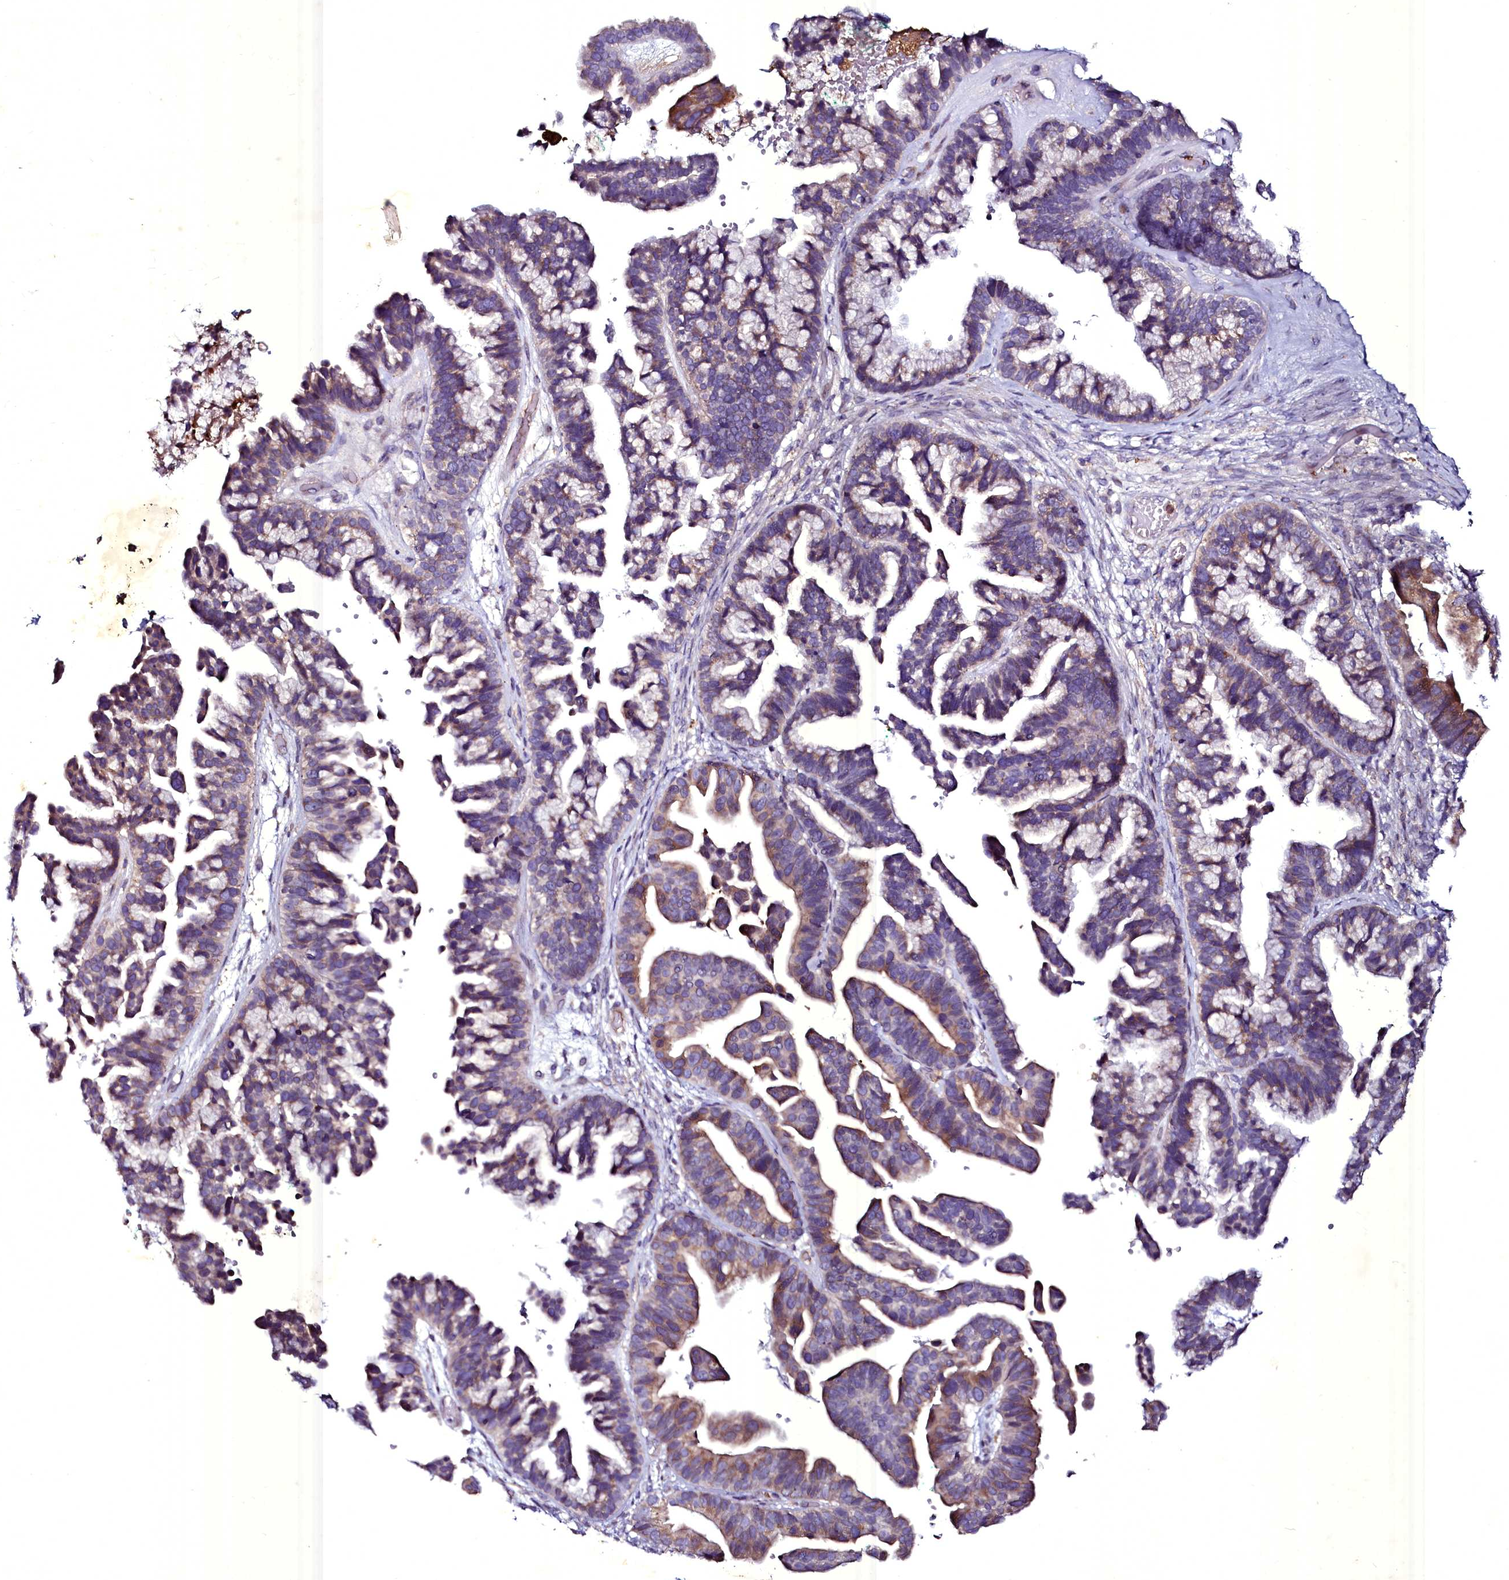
{"staining": {"intensity": "moderate", "quantity": "25%-75%", "location": "cytoplasmic/membranous"}, "tissue": "ovarian cancer", "cell_type": "Tumor cells", "image_type": "cancer", "snomed": [{"axis": "morphology", "description": "Cystadenocarcinoma, serous, NOS"}, {"axis": "topography", "description": "Ovary"}], "caption": "Immunohistochemistry of human ovarian cancer (serous cystadenocarcinoma) displays medium levels of moderate cytoplasmic/membranous positivity in about 25%-75% of tumor cells. The protein is stained brown, and the nuclei are stained in blue (DAB (3,3'-diaminobenzidine) IHC with brightfield microscopy, high magnification).", "gene": "SELENOT", "patient": {"sex": "female", "age": 56}}